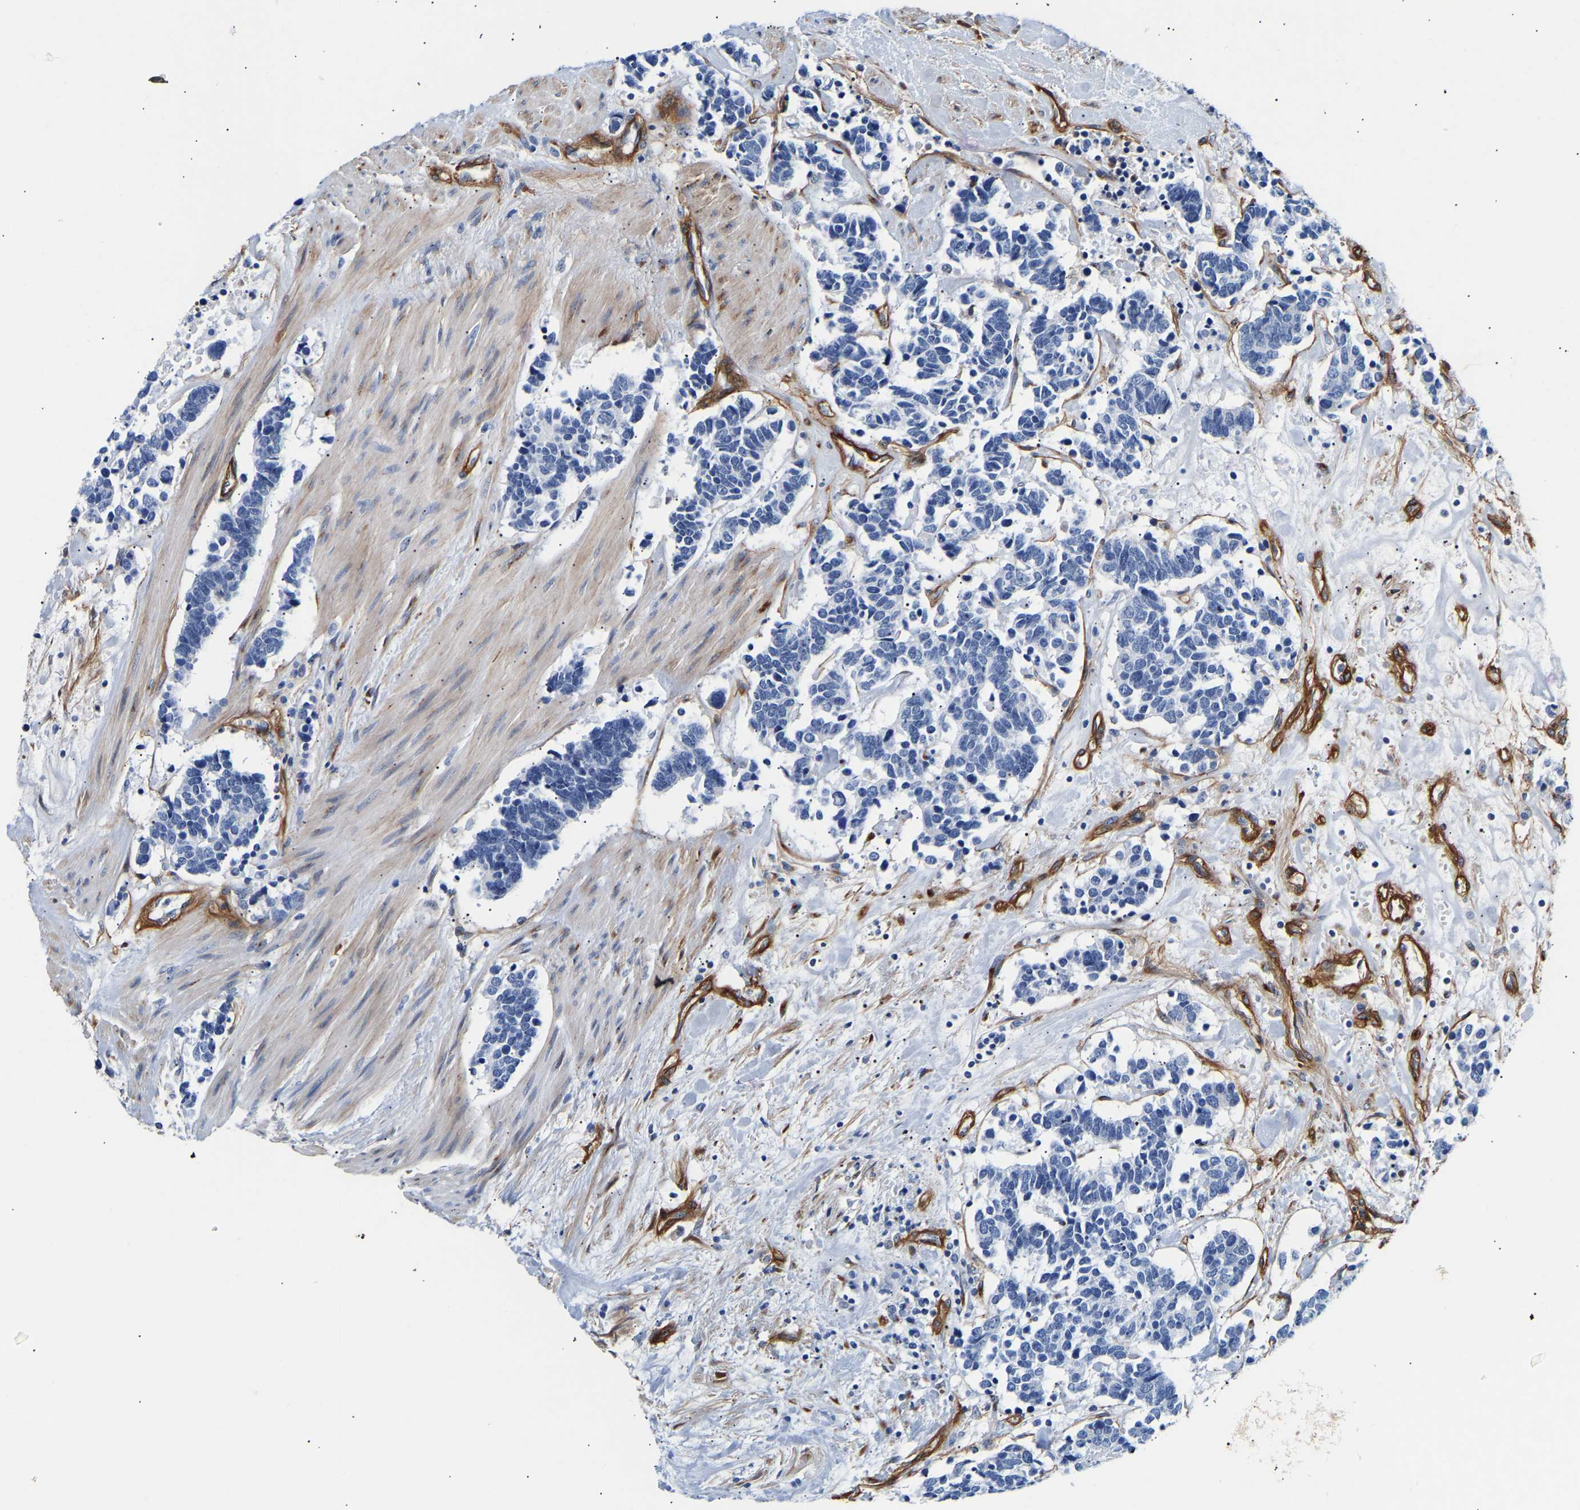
{"staining": {"intensity": "negative", "quantity": "none", "location": "none"}, "tissue": "carcinoid", "cell_type": "Tumor cells", "image_type": "cancer", "snomed": [{"axis": "morphology", "description": "Carcinoma, NOS"}, {"axis": "morphology", "description": "Carcinoid, malignant, NOS"}, {"axis": "topography", "description": "Urinary bladder"}], "caption": "Immunohistochemistry of carcinoid displays no expression in tumor cells.", "gene": "IGFBP7", "patient": {"sex": "male", "age": 57}}